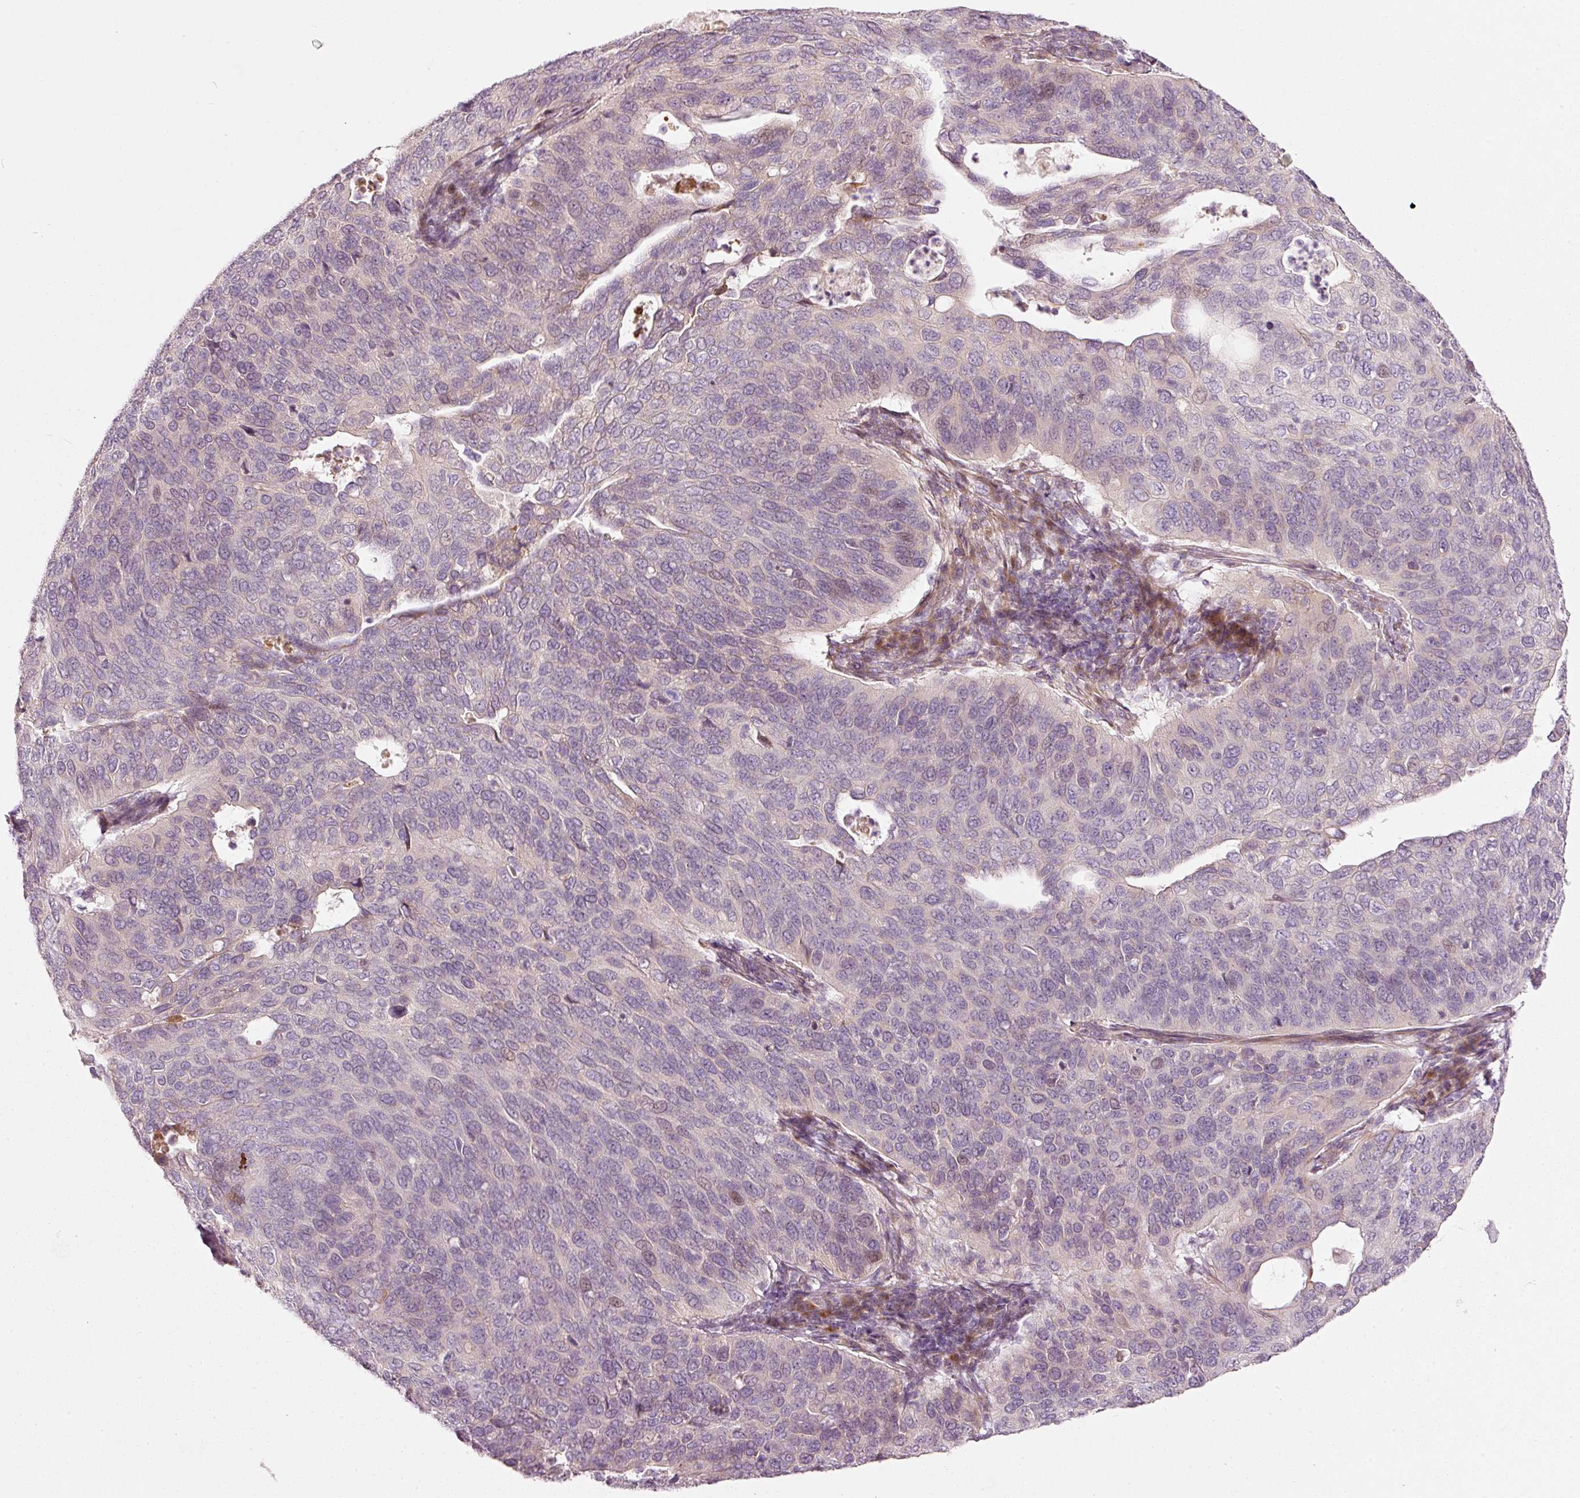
{"staining": {"intensity": "negative", "quantity": "none", "location": "none"}, "tissue": "cervical cancer", "cell_type": "Tumor cells", "image_type": "cancer", "snomed": [{"axis": "morphology", "description": "Squamous cell carcinoma, NOS"}, {"axis": "topography", "description": "Cervix"}], "caption": "Immunohistochemical staining of human cervical cancer (squamous cell carcinoma) shows no significant positivity in tumor cells. The staining was performed using DAB to visualize the protein expression in brown, while the nuclei were stained in blue with hematoxylin (Magnification: 20x).", "gene": "SLC20A1", "patient": {"sex": "female", "age": 36}}